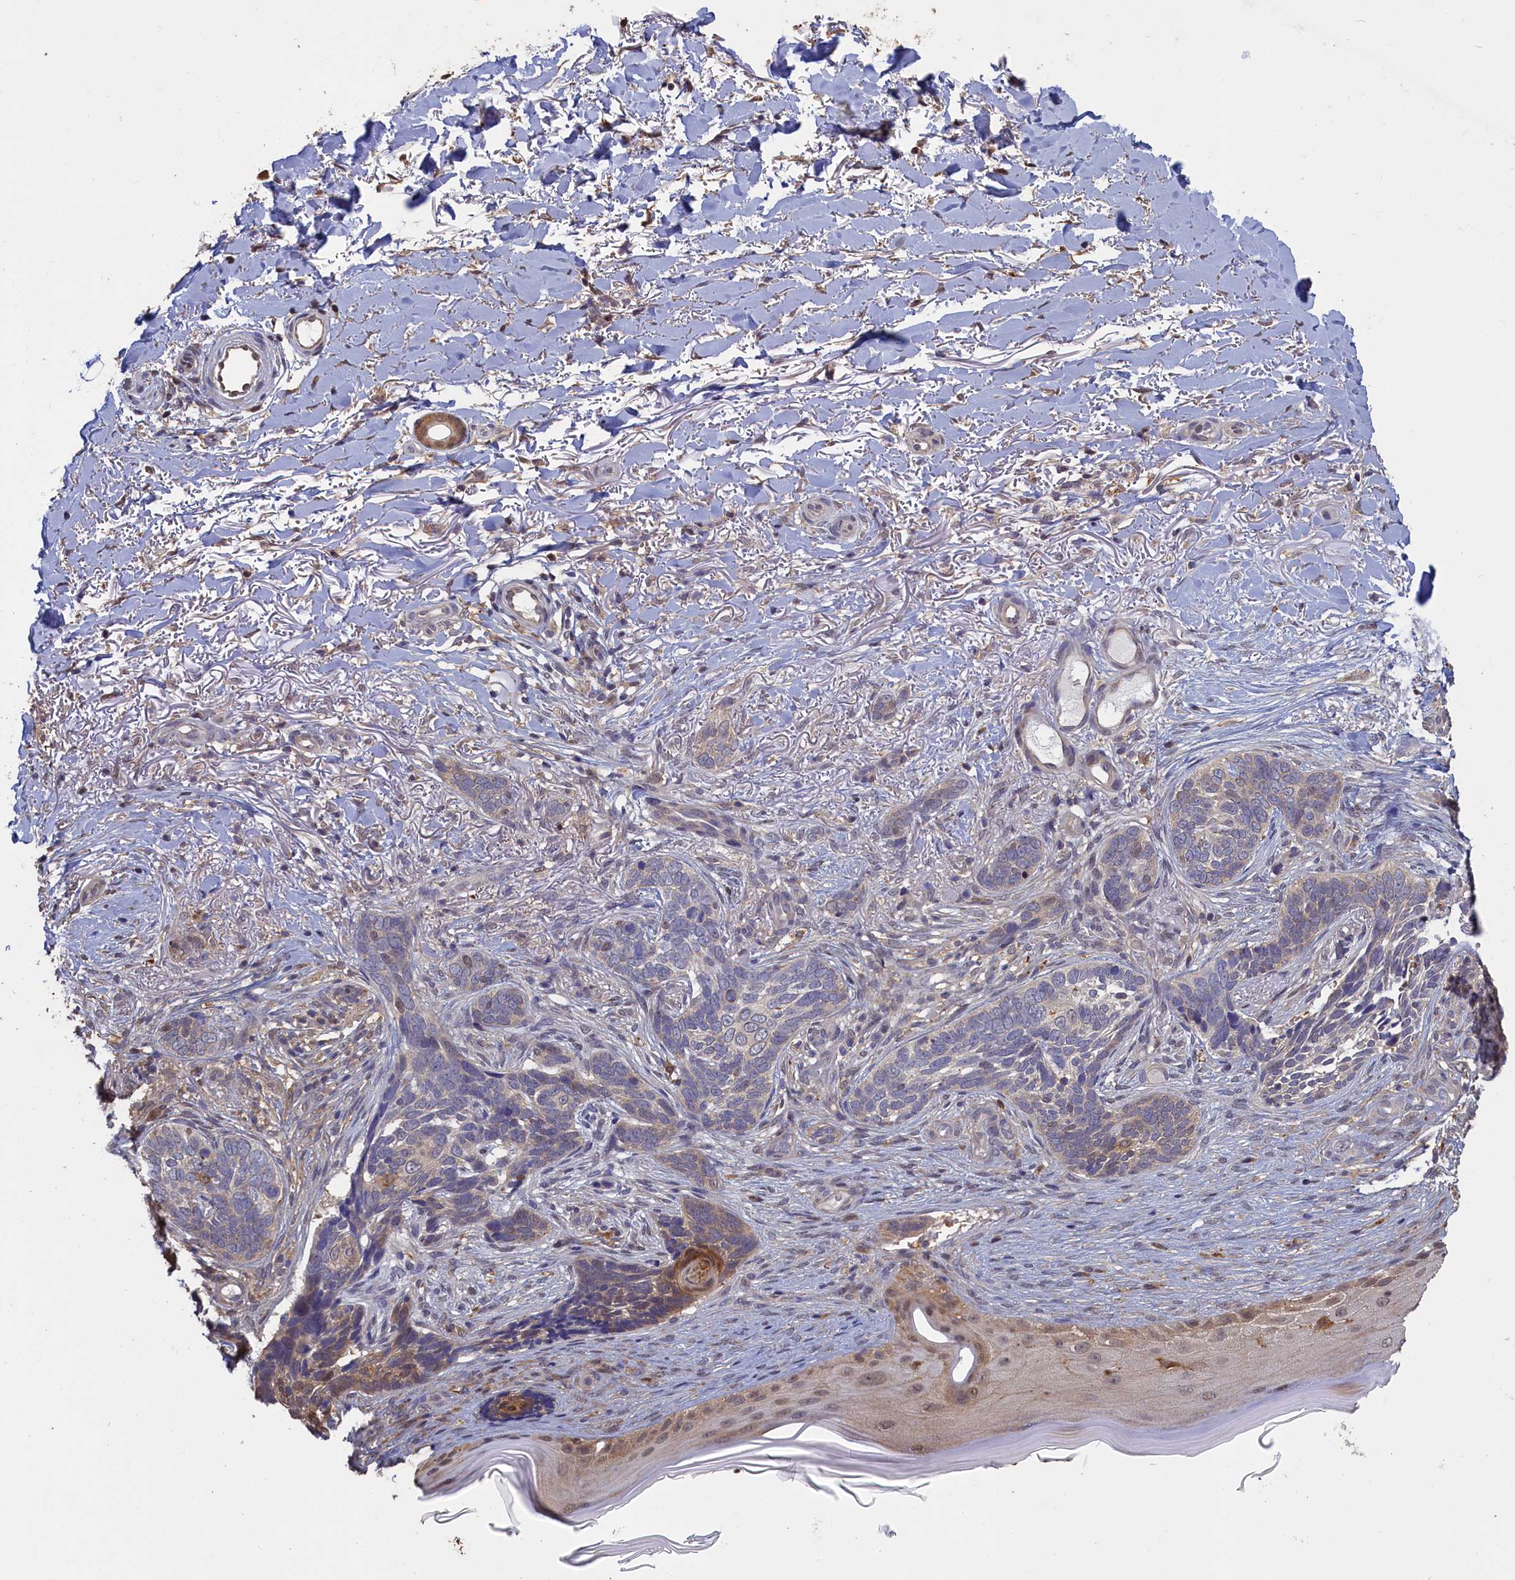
{"staining": {"intensity": "weak", "quantity": "<25%", "location": "cytoplasmic/membranous"}, "tissue": "skin cancer", "cell_type": "Tumor cells", "image_type": "cancer", "snomed": [{"axis": "morphology", "description": "Normal tissue, NOS"}, {"axis": "morphology", "description": "Basal cell carcinoma"}, {"axis": "topography", "description": "Skin"}], "caption": "Tumor cells show no significant staining in basal cell carcinoma (skin). Brightfield microscopy of IHC stained with DAB (3,3'-diaminobenzidine) (brown) and hematoxylin (blue), captured at high magnification.", "gene": "UCHL3", "patient": {"sex": "female", "age": 67}}